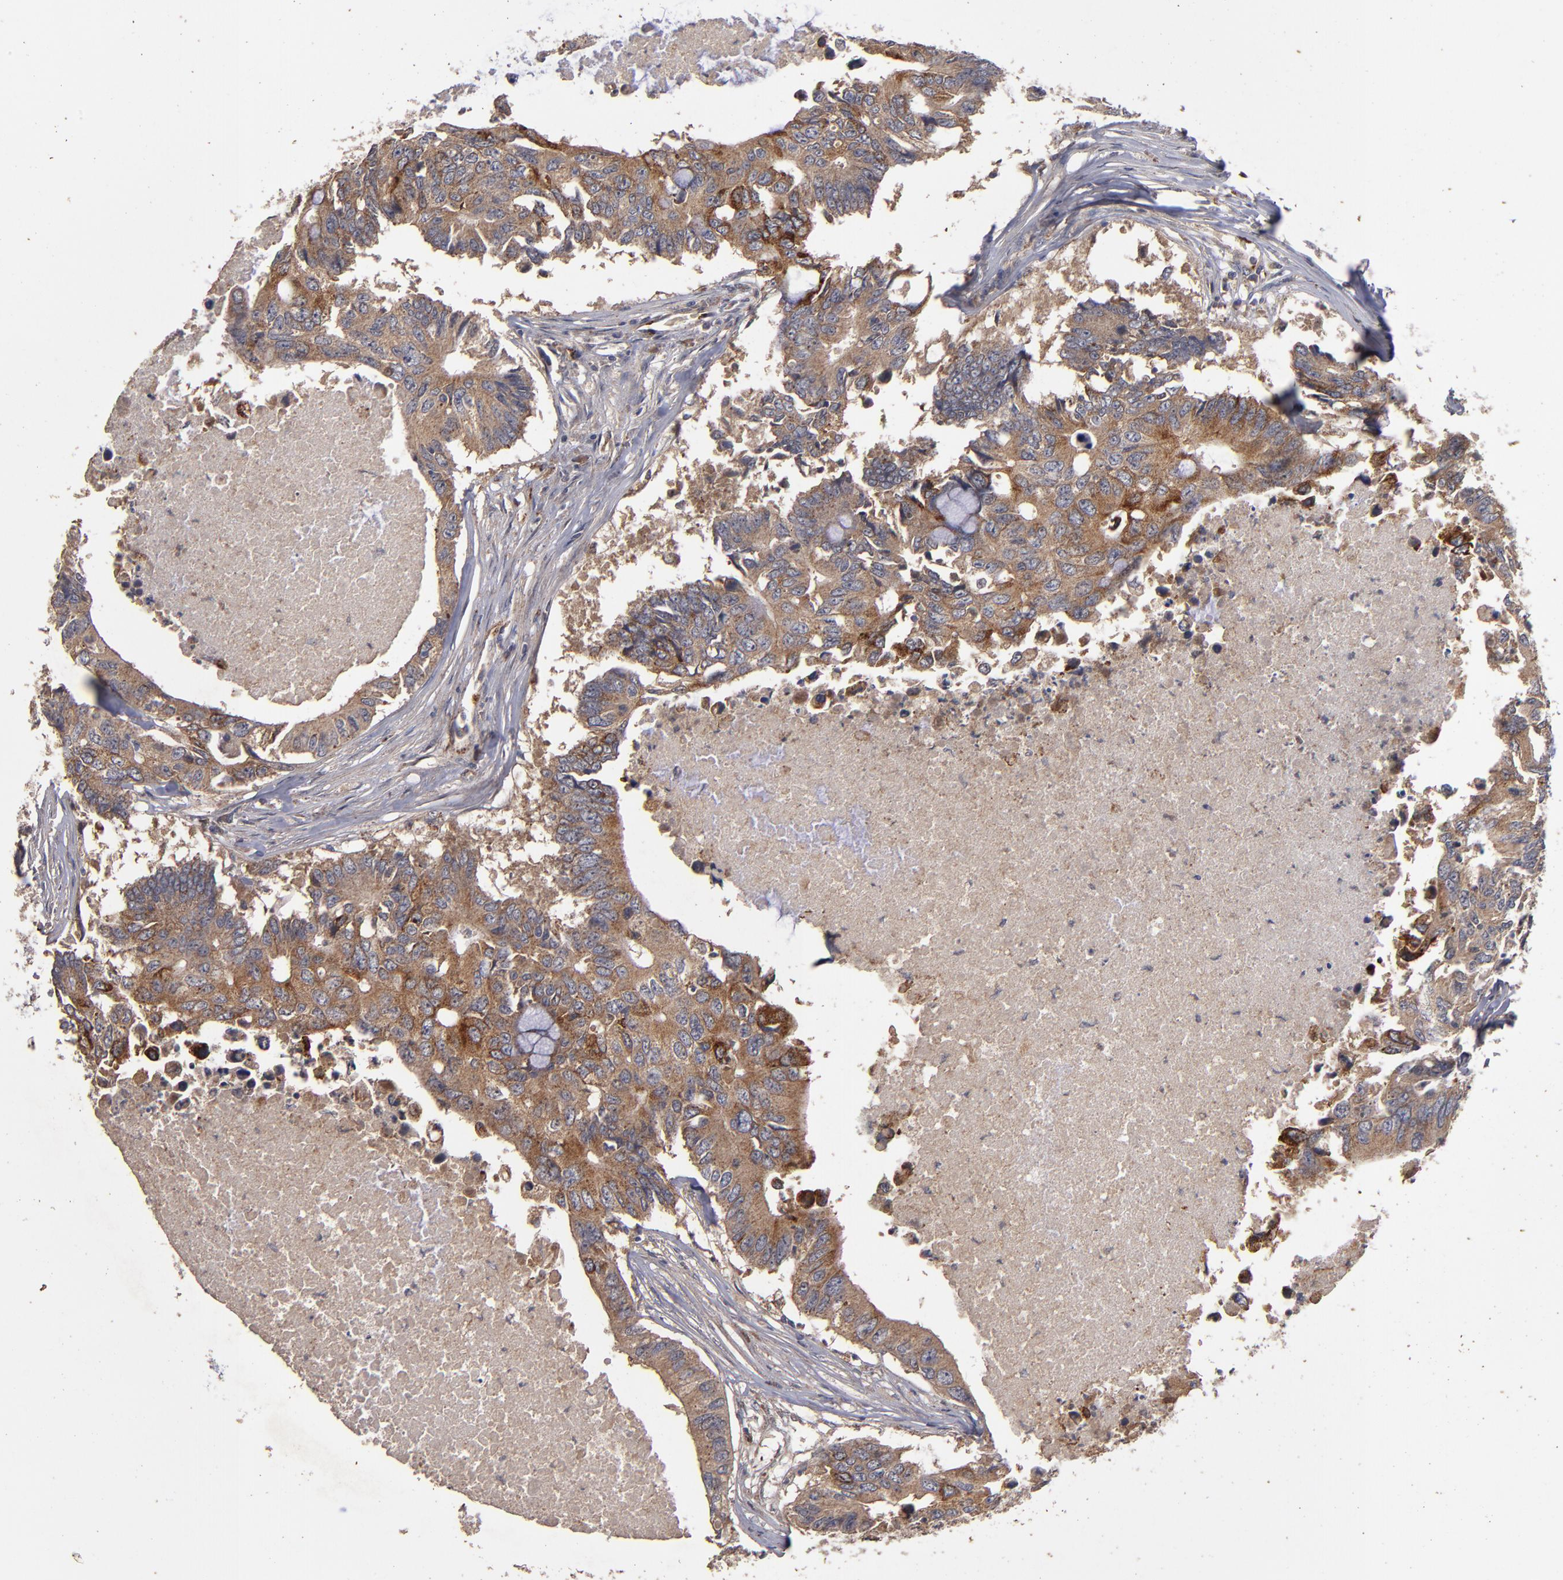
{"staining": {"intensity": "strong", "quantity": ">75%", "location": "cytoplasmic/membranous"}, "tissue": "colorectal cancer", "cell_type": "Tumor cells", "image_type": "cancer", "snomed": [{"axis": "morphology", "description": "Adenocarcinoma, NOS"}, {"axis": "topography", "description": "Colon"}], "caption": "Immunohistochemistry staining of adenocarcinoma (colorectal), which reveals high levels of strong cytoplasmic/membranous staining in about >75% of tumor cells indicating strong cytoplasmic/membranous protein positivity. The staining was performed using DAB (3,3'-diaminobenzidine) (brown) for protein detection and nuclei were counterstained in hematoxylin (blue).", "gene": "DIPK2B", "patient": {"sex": "male", "age": 71}}